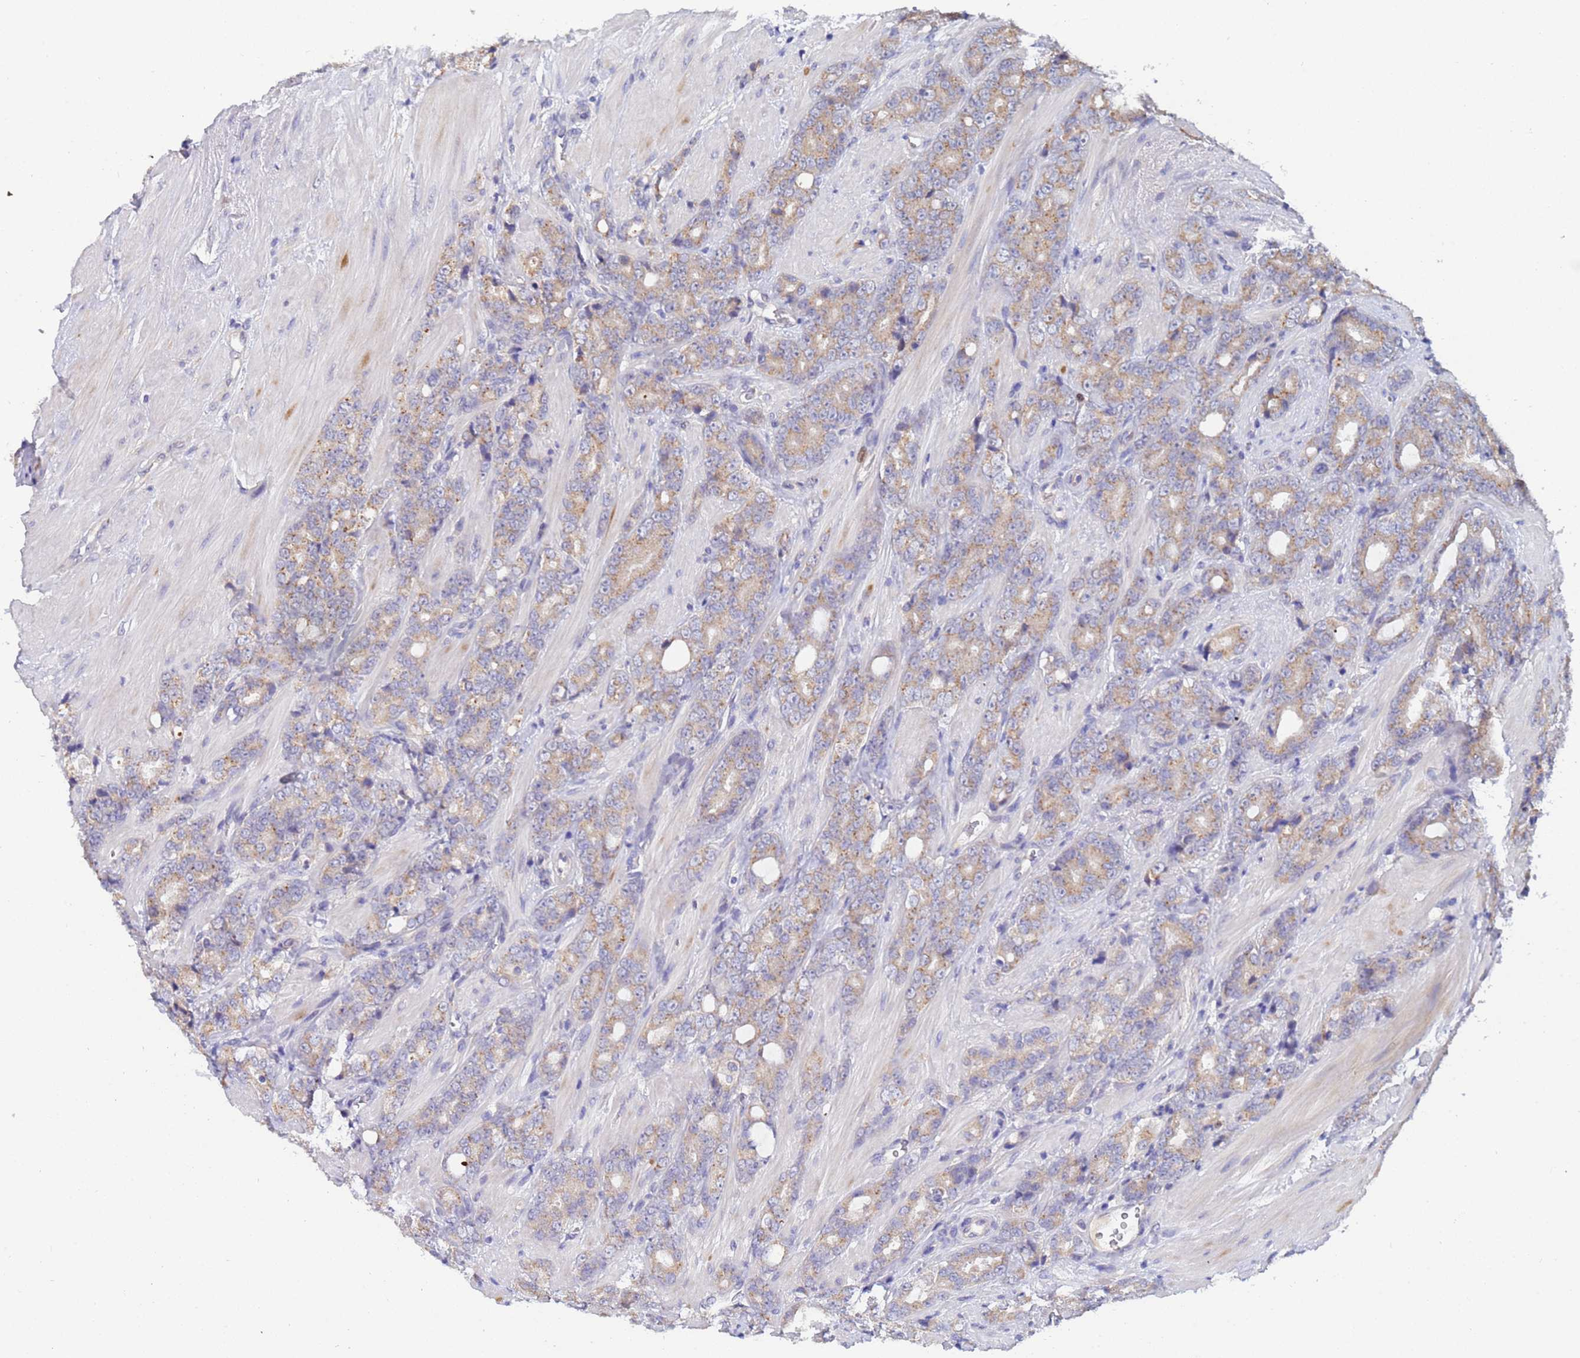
{"staining": {"intensity": "moderate", "quantity": "25%-75%", "location": "cytoplasmic/membranous"}, "tissue": "prostate cancer", "cell_type": "Tumor cells", "image_type": "cancer", "snomed": [{"axis": "morphology", "description": "Adenocarcinoma, High grade"}, {"axis": "topography", "description": "Prostate"}], "caption": "Human high-grade adenocarcinoma (prostate) stained with a protein marker demonstrates moderate staining in tumor cells.", "gene": "IHO1", "patient": {"sex": "male", "age": 62}}